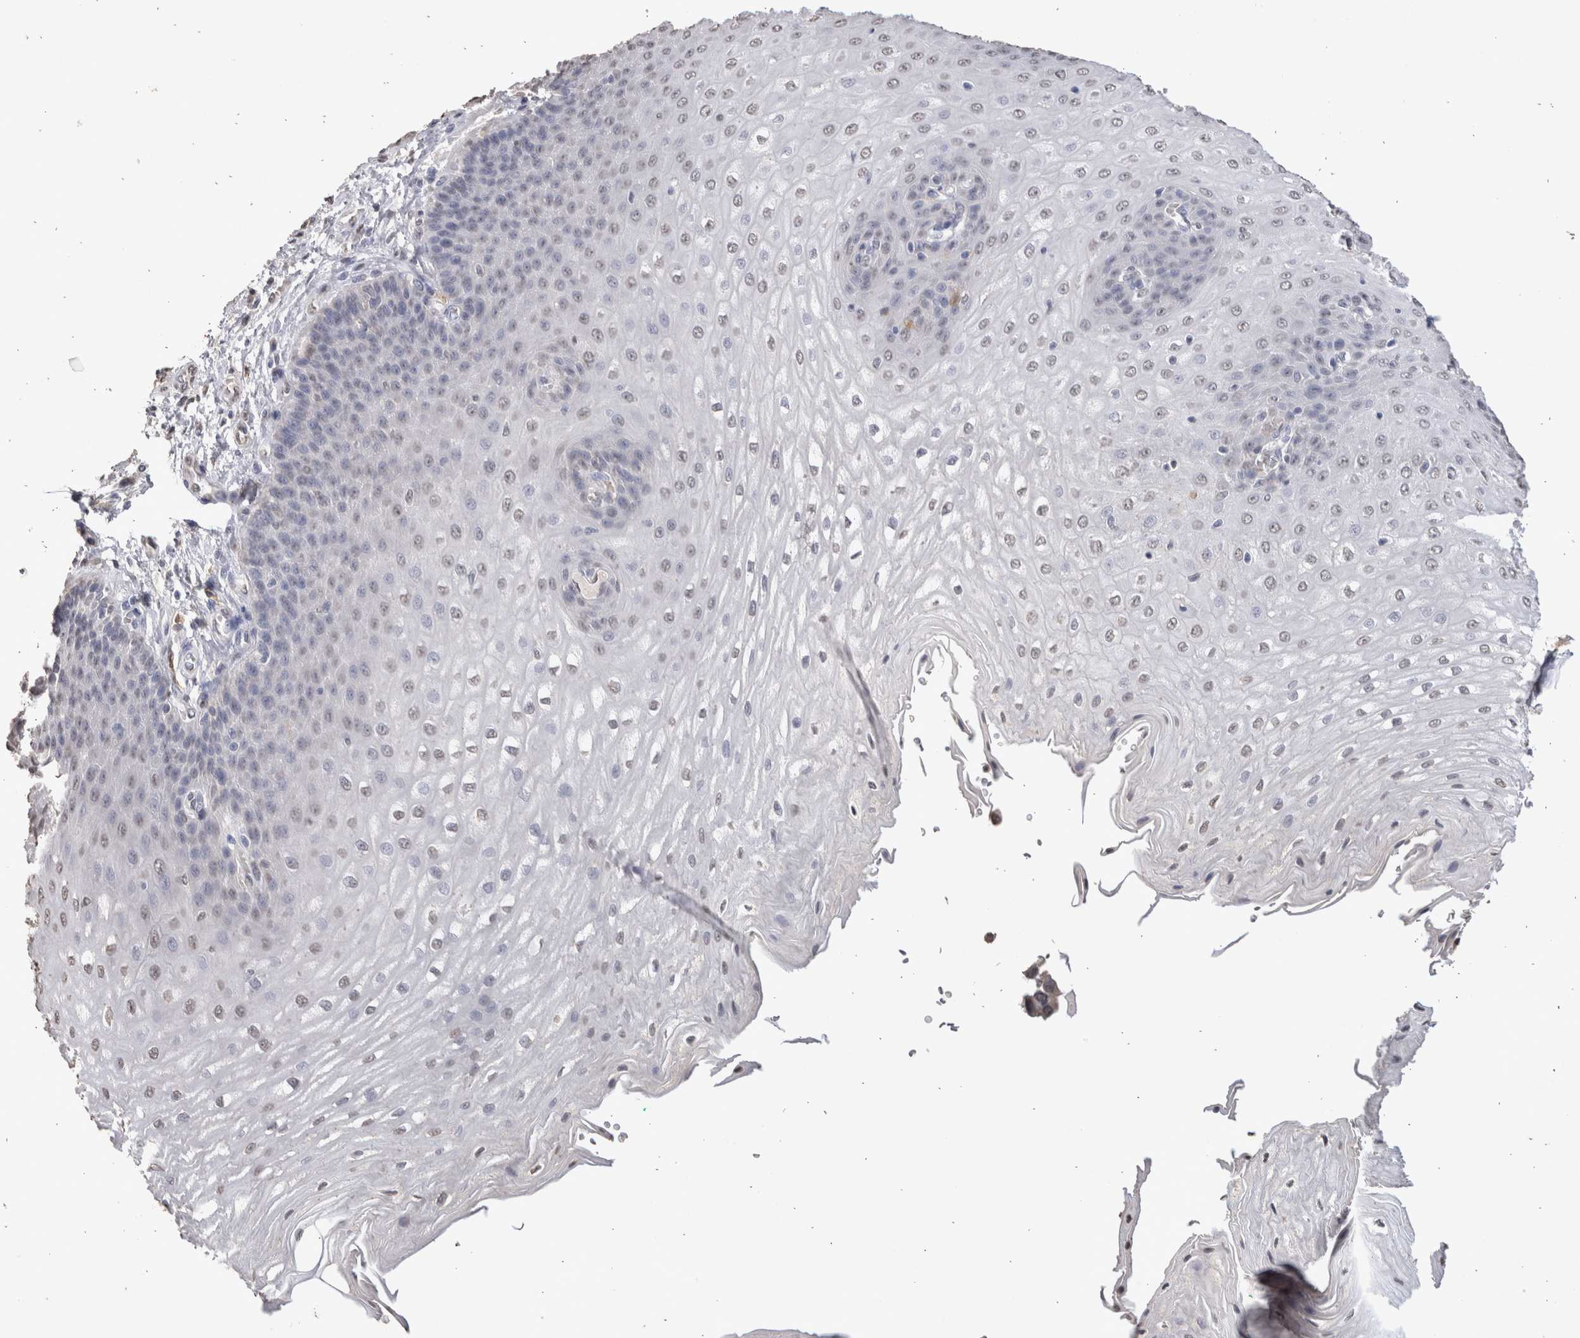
{"staining": {"intensity": "negative", "quantity": "none", "location": "none"}, "tissue": "esophagus", "cell_type": "Squamous epithelial cells", "image_type": "normal", "snomed": [{"axis": "morphology", "description": "Normal tissue, NOS"}, {"axis": "topography", "description": "Esophagus"}], "caption": "Squamous epithelial cells are negative for brown protein staining in normal esophagus. Brightfield microscopy of IHC stained with DAB (brown) and hematoxylin (blue), captured at high magnification.", "gene": "LGALS2", "patient": {"sex": "male", "age": 54}}